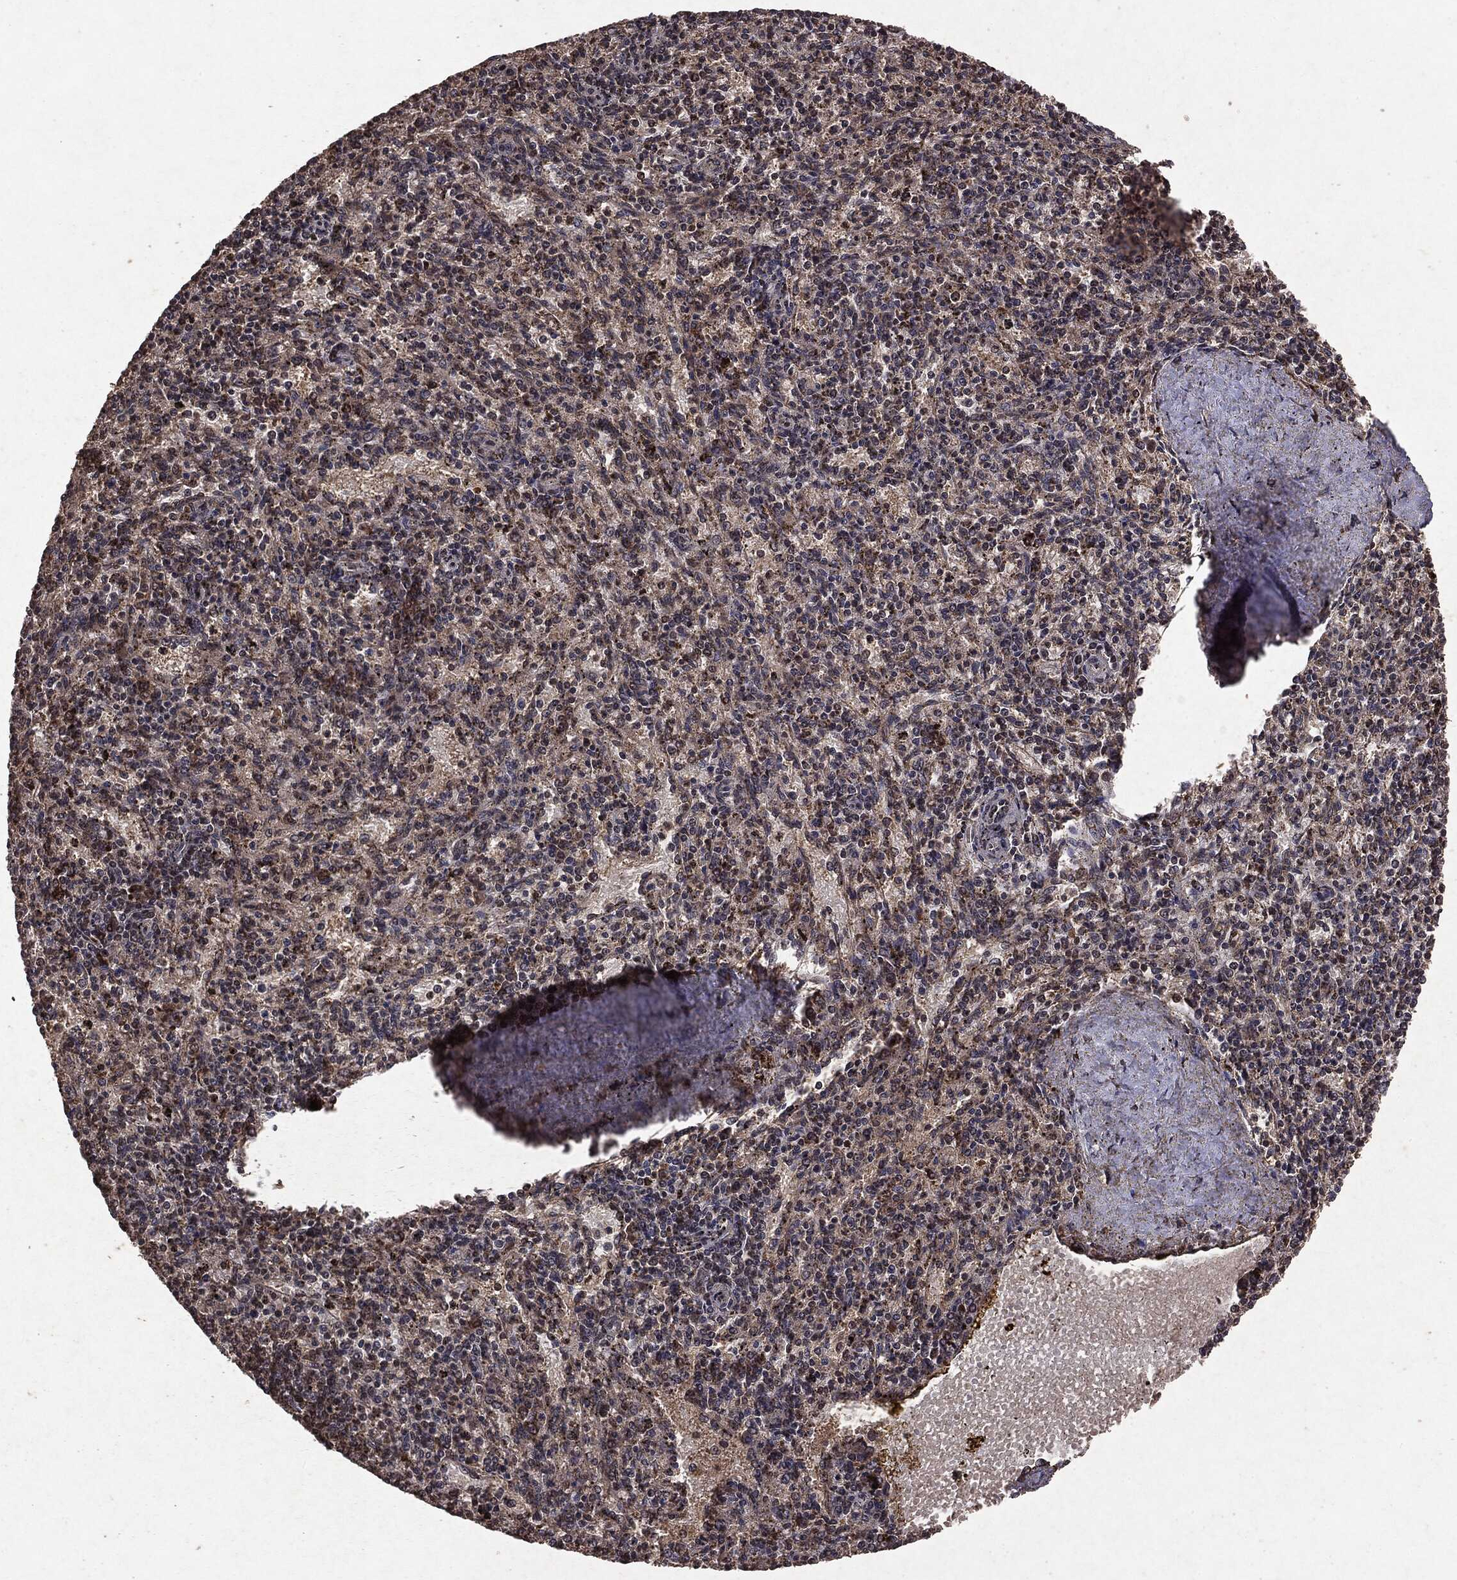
{"staining": {"intensity": "moderate", "quantity": "25%-75%", "location": "nuclear"}, "tissue": "spleen", "cell_type": "Cells in red pulp", "image_type": "normal", "snomed": [{"axis": "morphology", "description": "Normal tissue, NOS"}, {"axis": "topography", "description": "Spleen"}], "caption": "A histopathology image showing moderate nuclear positivity in about 25%-75% of cells in red pulp in unremarkable spleen, as visualized by brown immunohistochemical staining.", "gene": "PEBP1", "patient": {"sex": "female", "age": 37}}